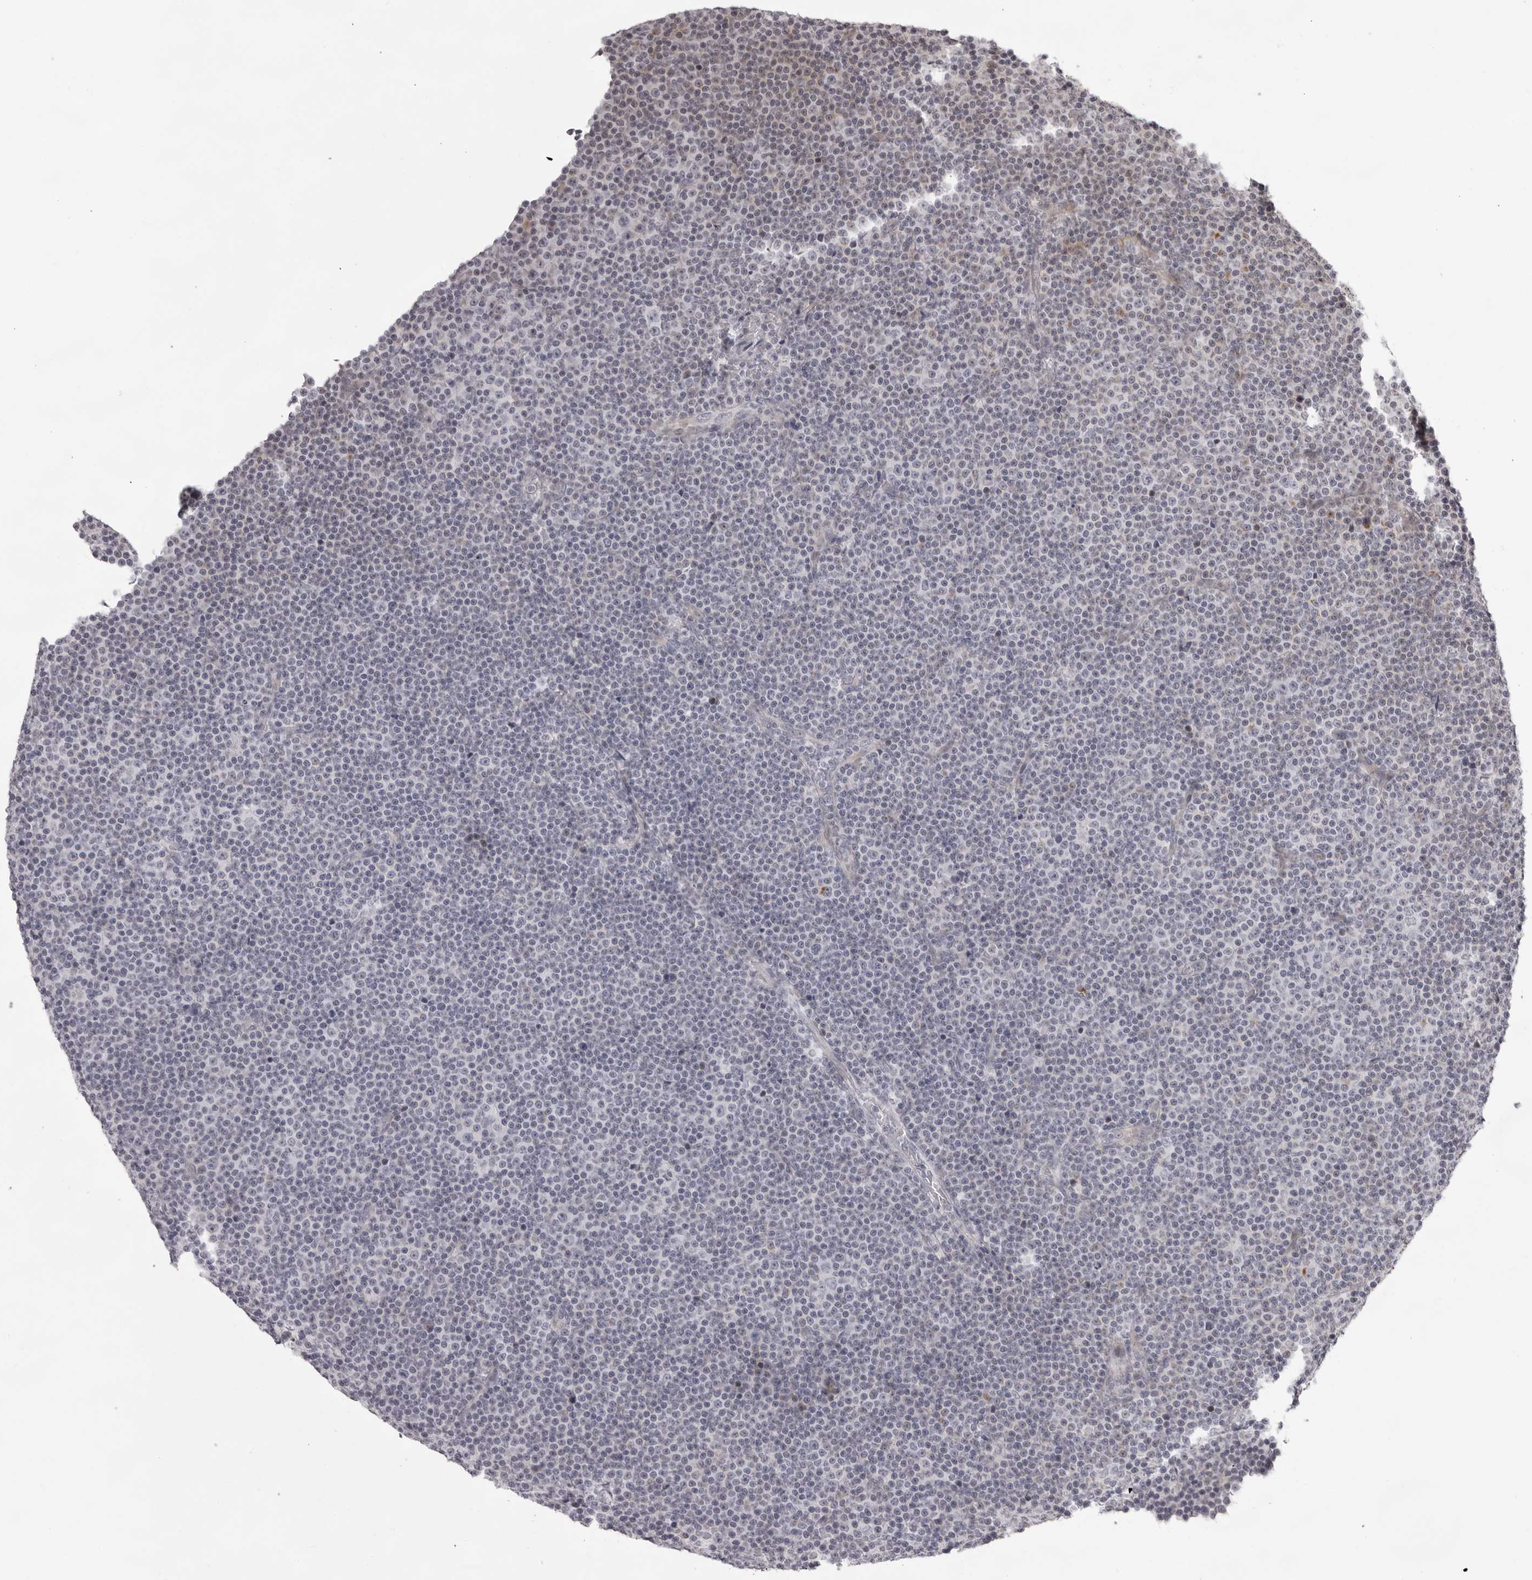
{"staining": {"intensity": "negative", "quantity": "none", "location": "none"}, "tissue": "lymphoma", "cell_type": "Tumor cells", "image_type": "cancer", "snomed": [{"axis": "morphology", "description": "Malignant lymphoma, non-Hodgkin's type, Low grade"}, {"axis": "topography", "description": "Lymph node"}], "caption": "DAB immunohistochemical staining of malignant lymphoma, non-Hodgkin's type (low-grade) shows no significant positivity in tumor cells.", "gene": "NUDT18", "patient": {"sex": "female", "age": 67}}